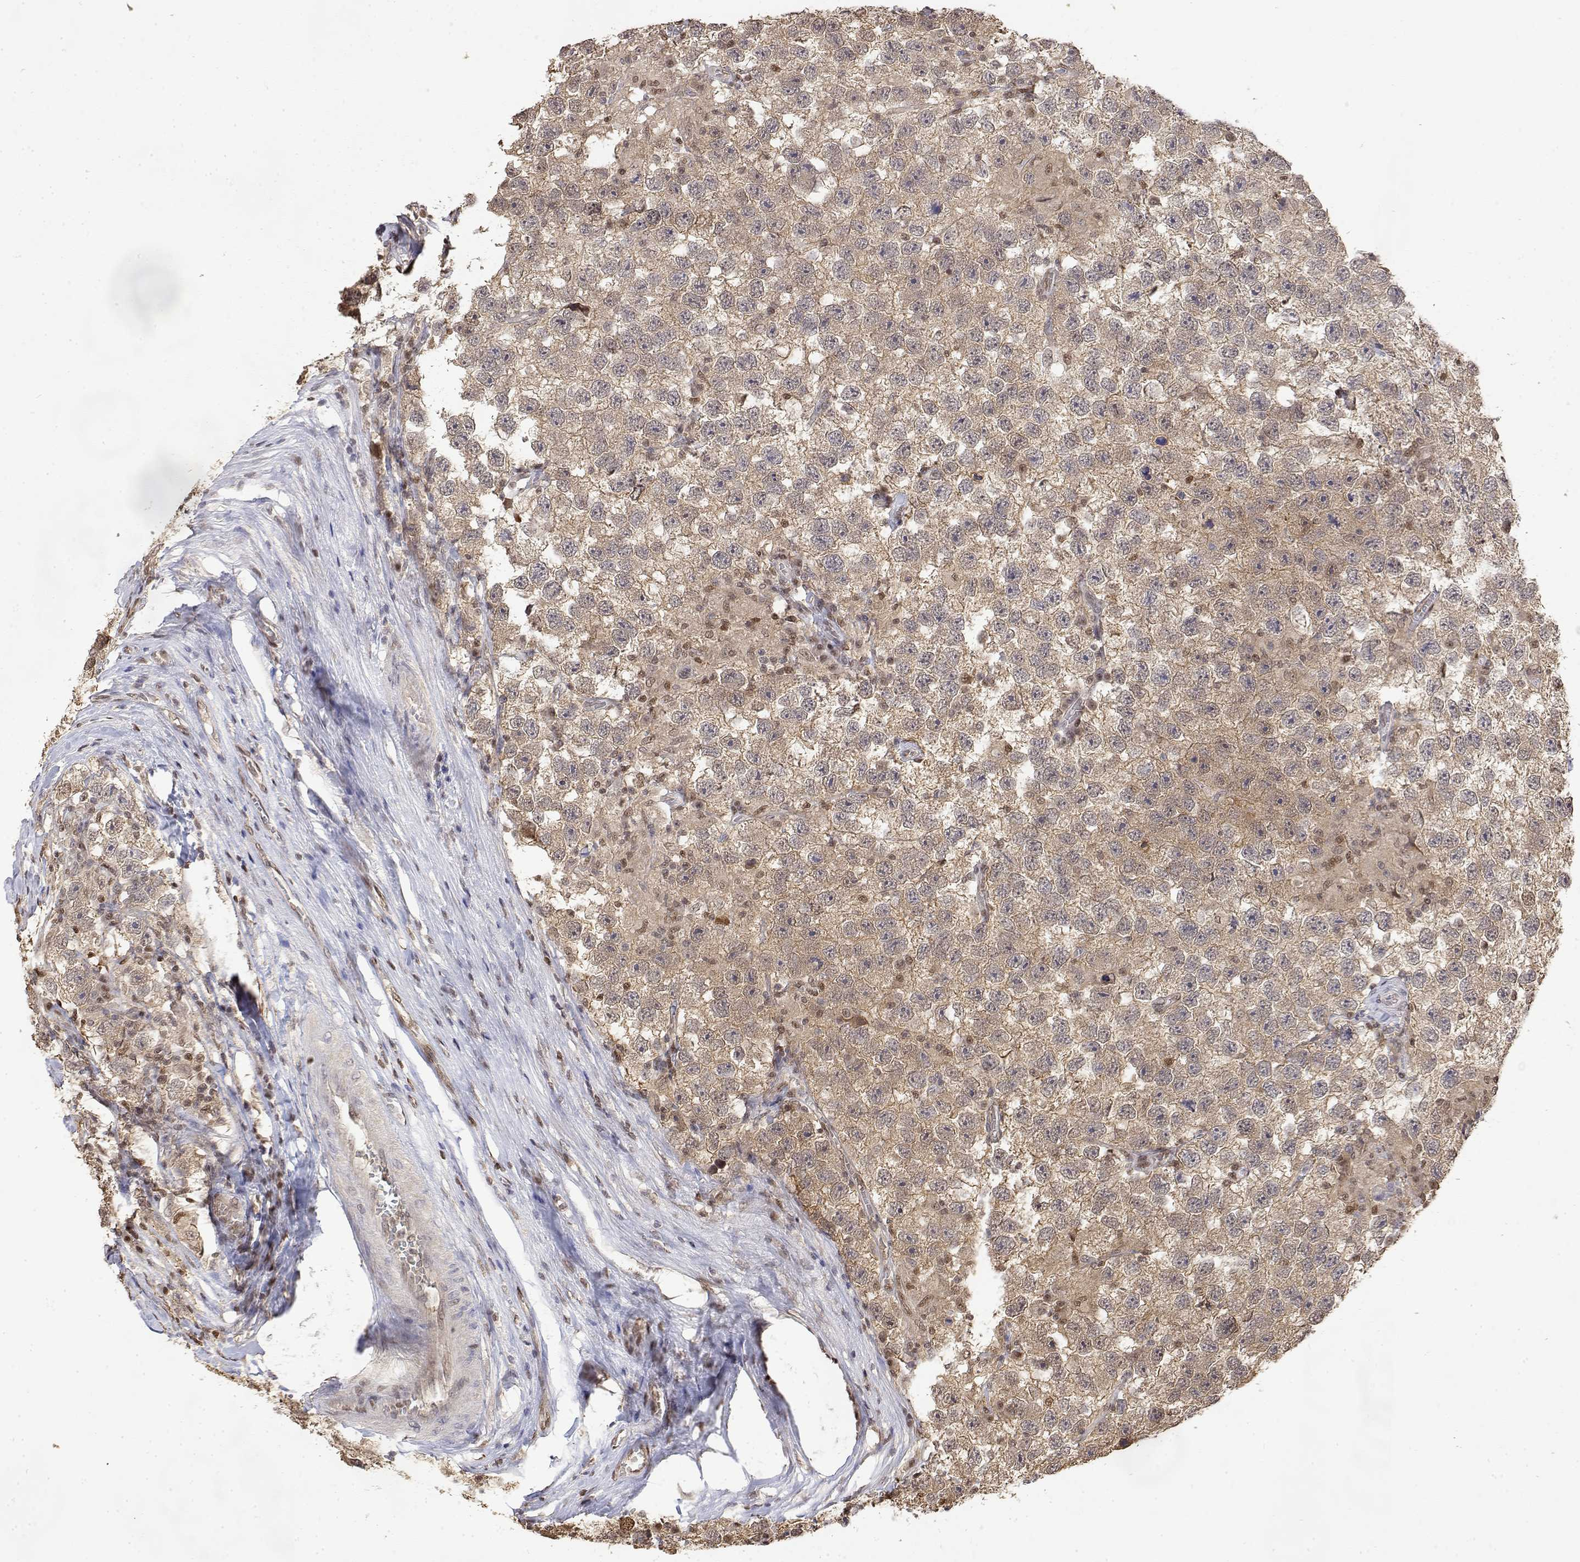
{"staining": {"intensity": "weak", "quantity": ">75%", "location": "cytoplasmic/membranous"}, "tissue": "testis cancer", "cell_type": "Tumor cells", "image_type": "cancer", "snomed": [{"axis": "morphology", "description": "Seminoma, NOS"}, {"axis": "topography", "description": "Testis"}], "caption": "DAB (3,3'-diaminobenzidine) immunohistochemical staining of testis cancer (seminoma) demonstrates weak cytoplasmic/membranous protein staining in approximately >75% of tumor cells.", "gene": "TPI1", "patient": {"sex": "male", "age": 26}}